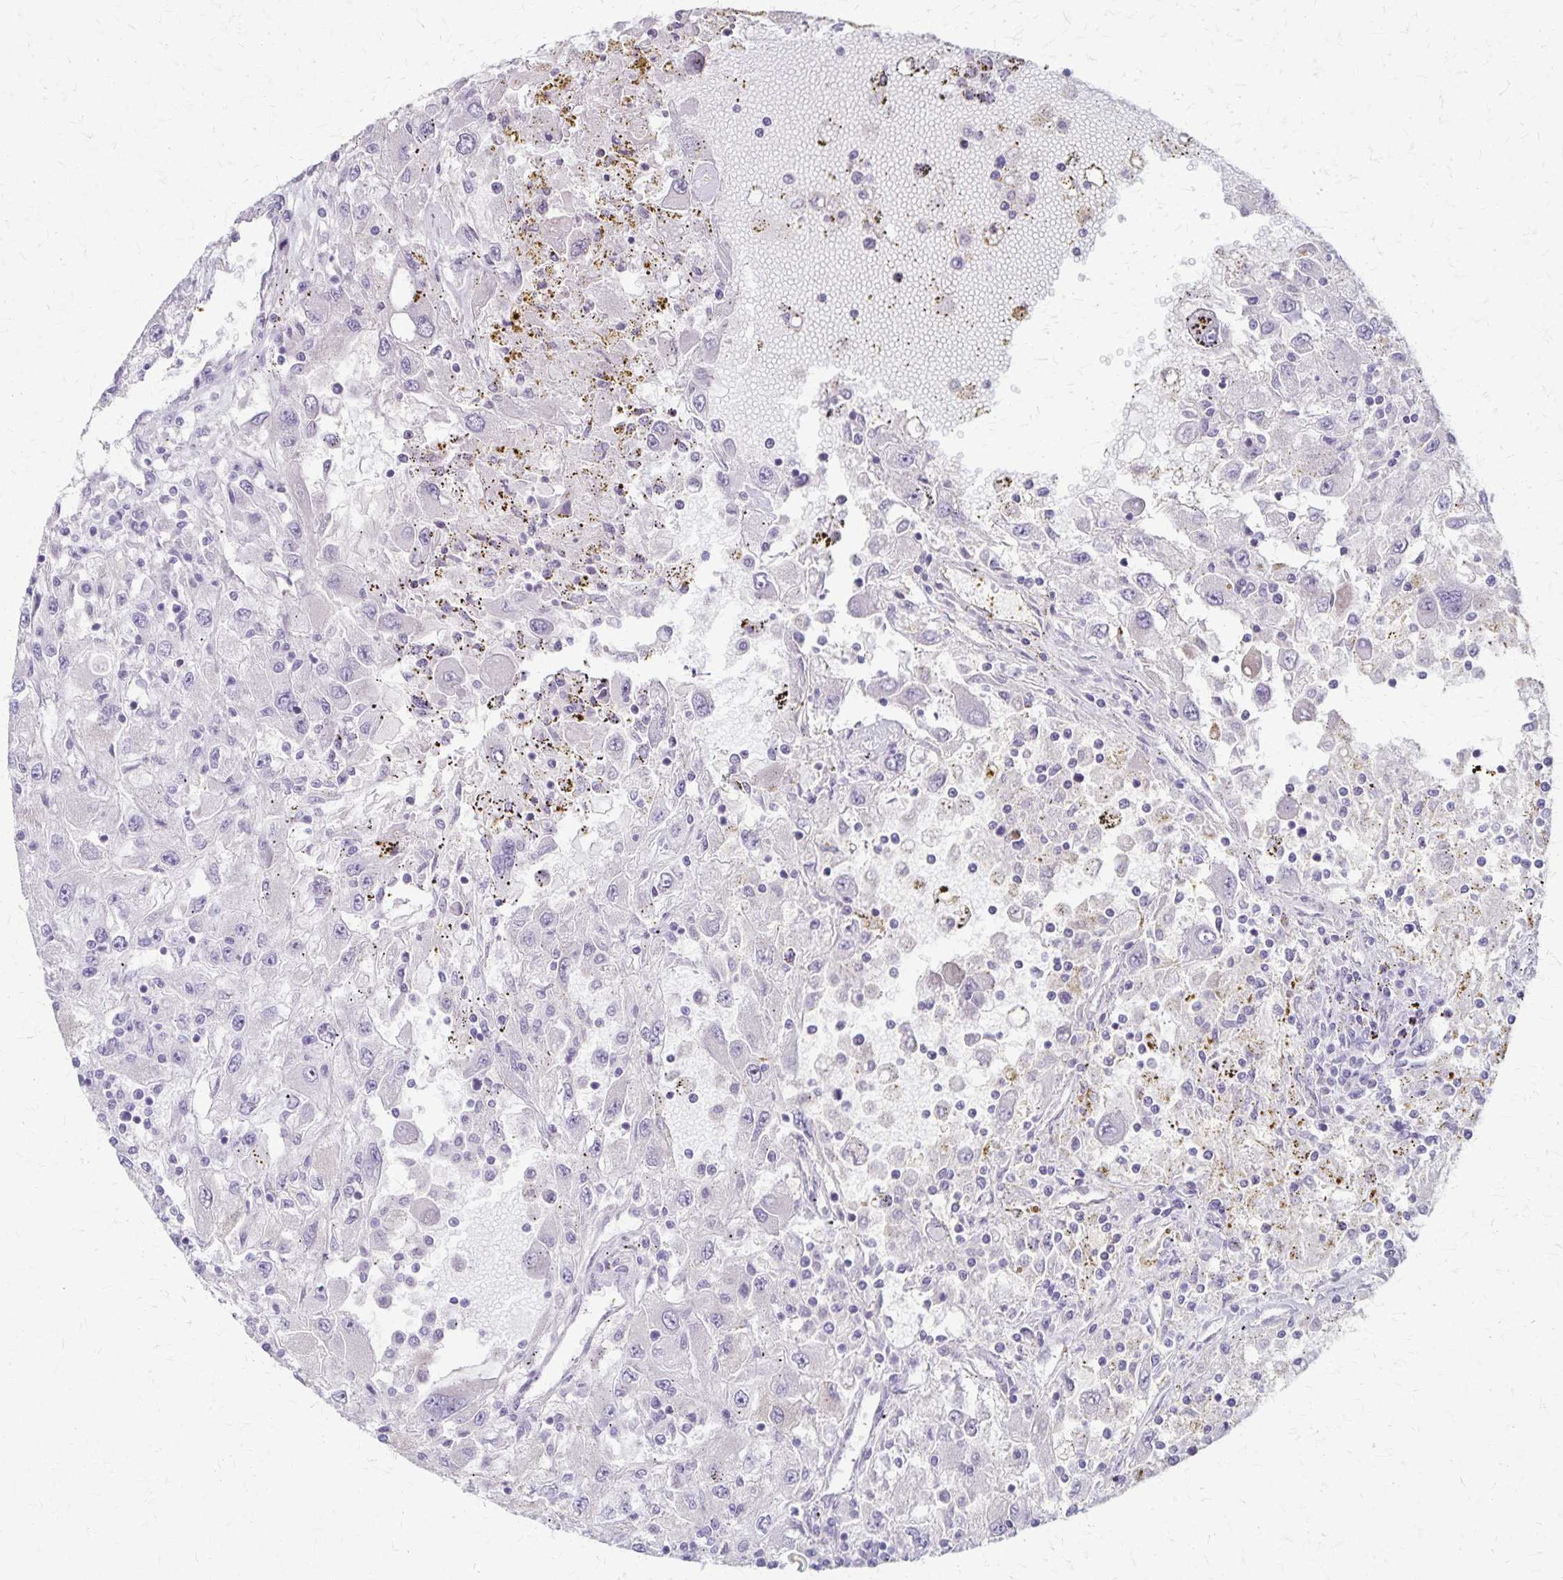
{"staining": {"intensity": "negative", "quantity": "none", "location": "none"}, "tissue": "renal cancer", "cell_type": "Tumor cells", "image_type": "cancer", "snomed": [{"axis": "morphology", "description": "Adenocarcinoma, NOS"}, {"axis": "topography", "description": "Kidney"}], "caption": "The image reveals no significant positivity in tumor cells of renal adenocarcinoma.", "gene": "RASL10B", "patient": {"sex": "female", "age": 67}}